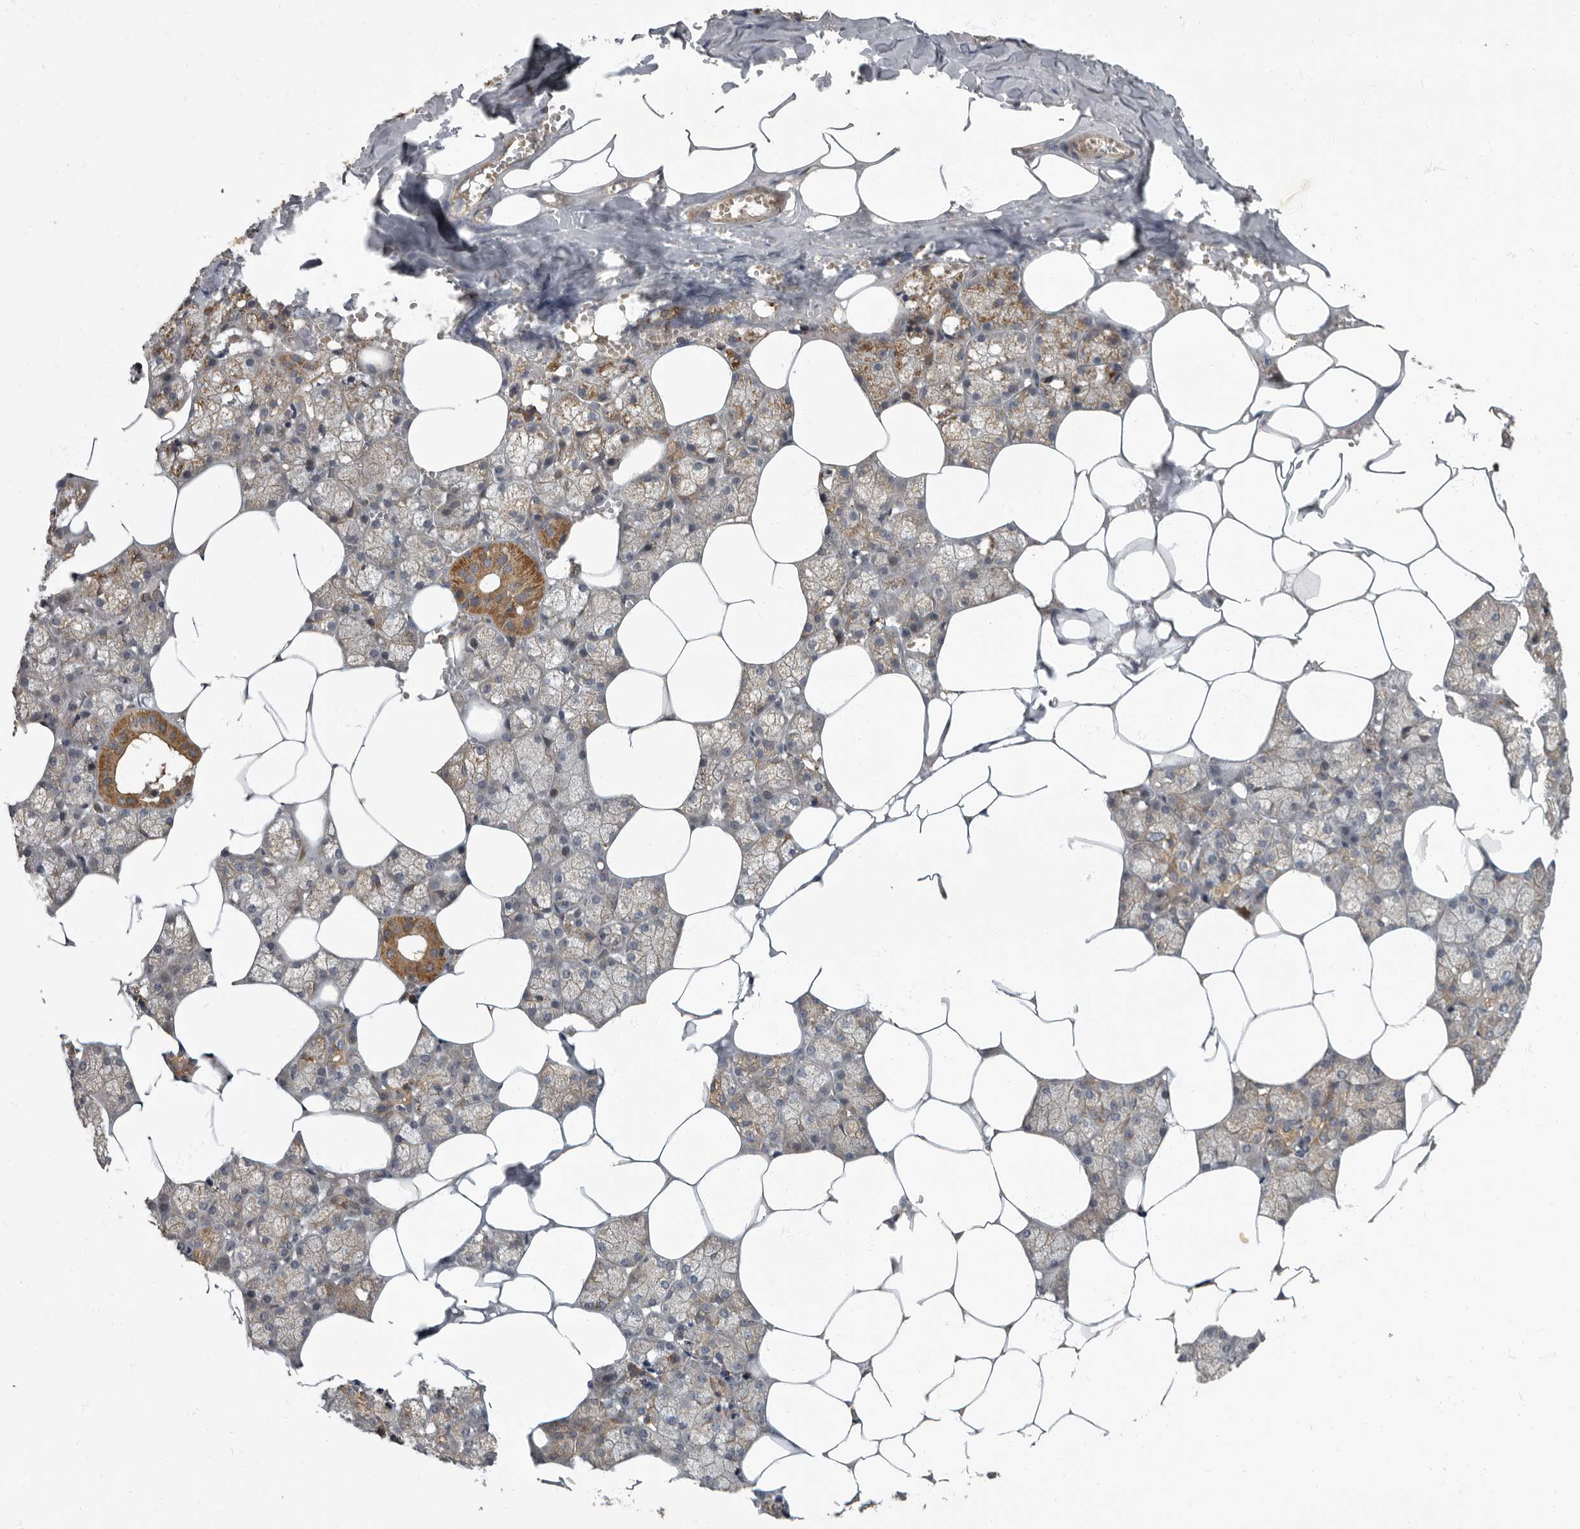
{"staining": {"intensity": "moderate", "quantity": "25%-75%", "location": "cytoplasmic/membranous"}, "tissue": "salivary gland", "cell_type": "Glandular cells", "image_type": "normal", "snomed": [{"axis": "morphology", "description": "Normal tissue, NOS"}, {"axis": "topography", "description": "Salivary gland"}], "caption": "Glandular cells exhibit medium levels of moderate cytoplasmic/membranous positivity in about 25%-75% of cells in benign human salivary gland.", "gene": "IQCK", "patient": {"sex": "male", "age": 62}}